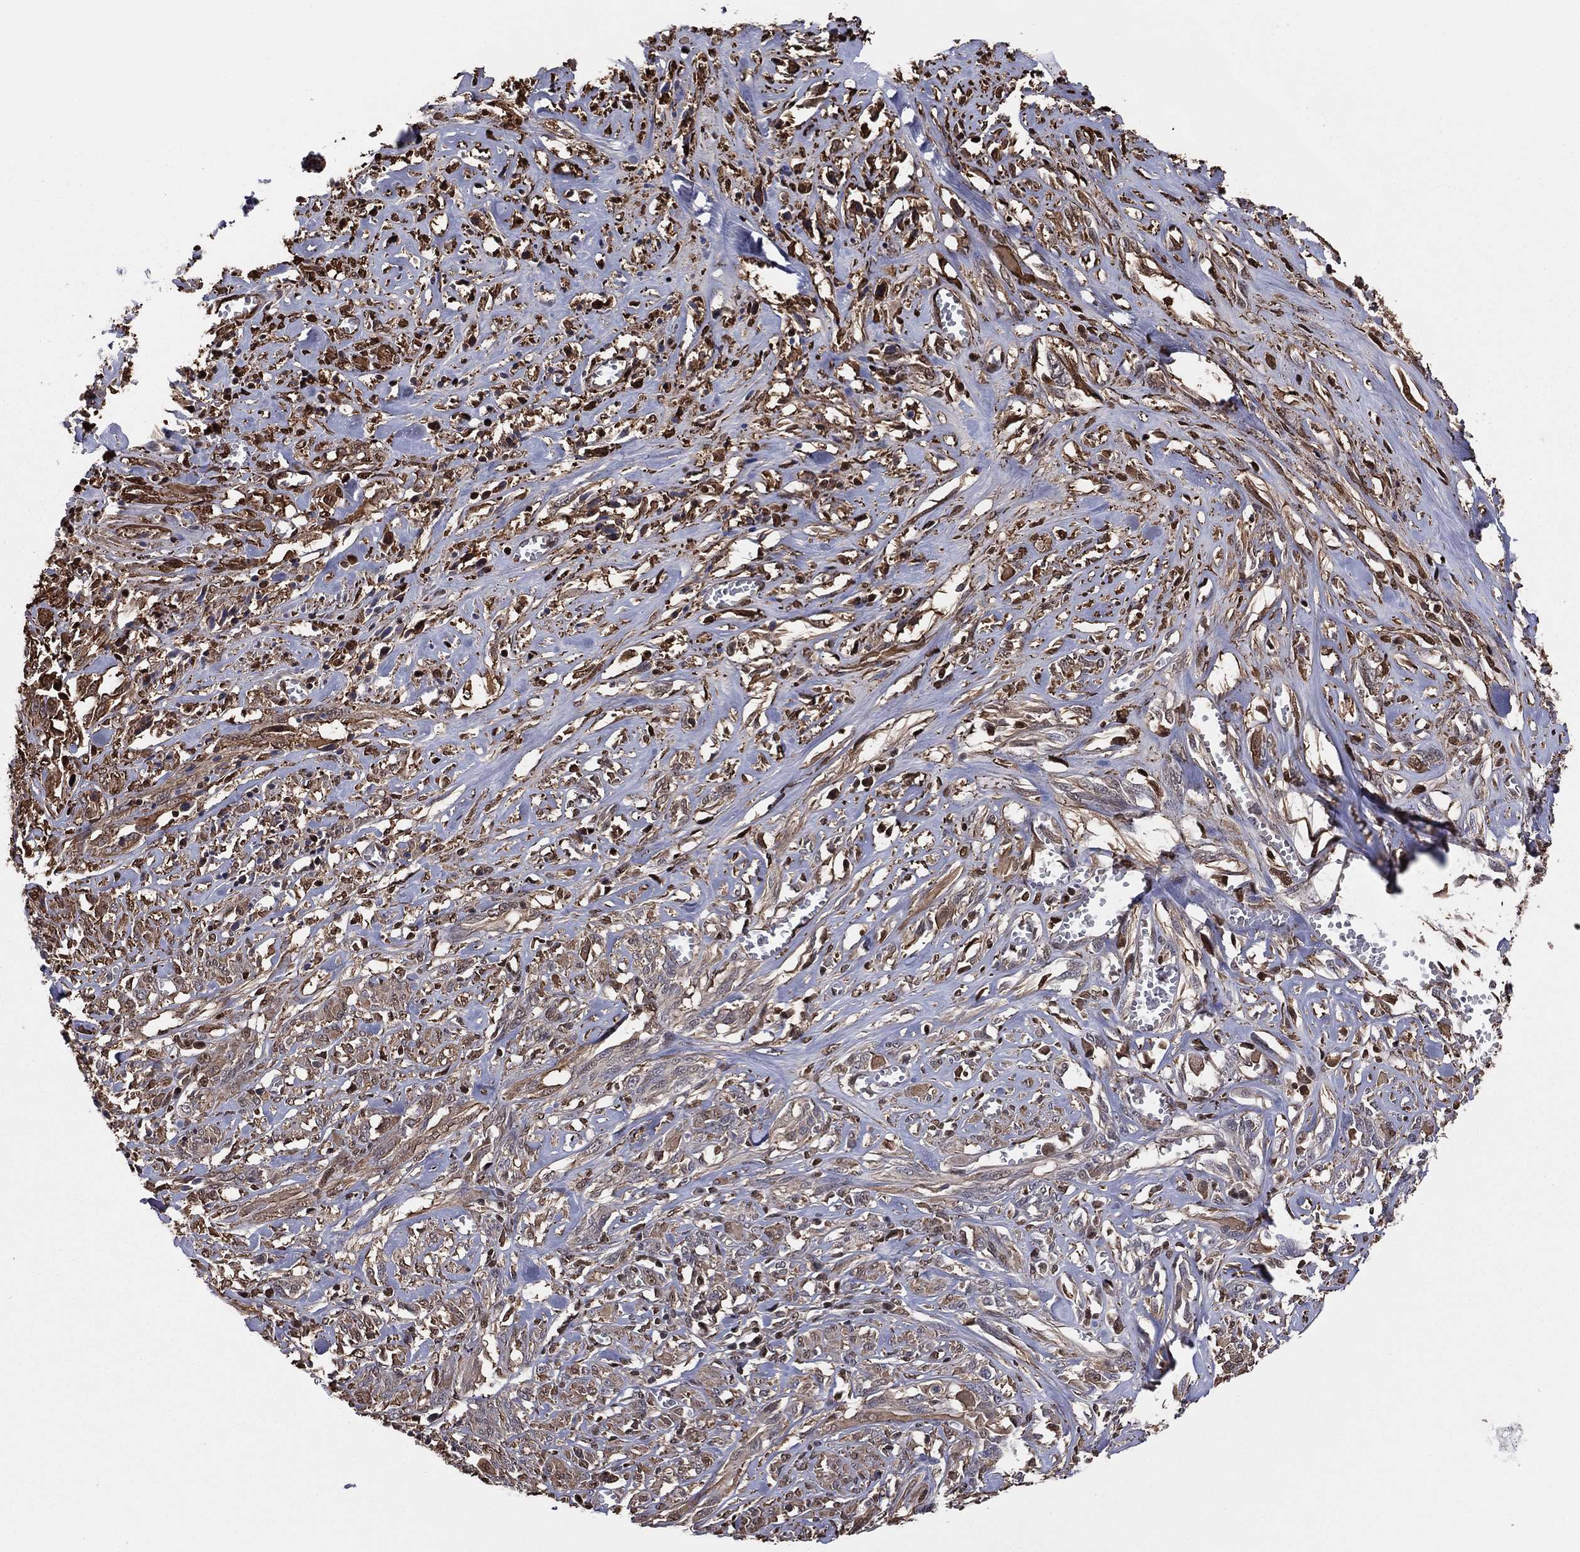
{"staining": {"intensity": "moderate", "quantity": "25%-75%", "location": "cytoplasmic/membranous"}, "tissue": "melanoma", "cell_type": "Tumor cells", "image_type": "cancer", "snomed": [{"axis": "morphology", "description": "Malignant melanoma, NOS"}, {"axis": "topography", "description": "Skin"}], "caption": "The histopathology image reveals staining of malignant melanoma, revealing moderate cytoplasmic/membranous protein staining (brown color) within tumor cells.", "gene": "GAPDH", "patient": {"sex": "female", "age": 91}}